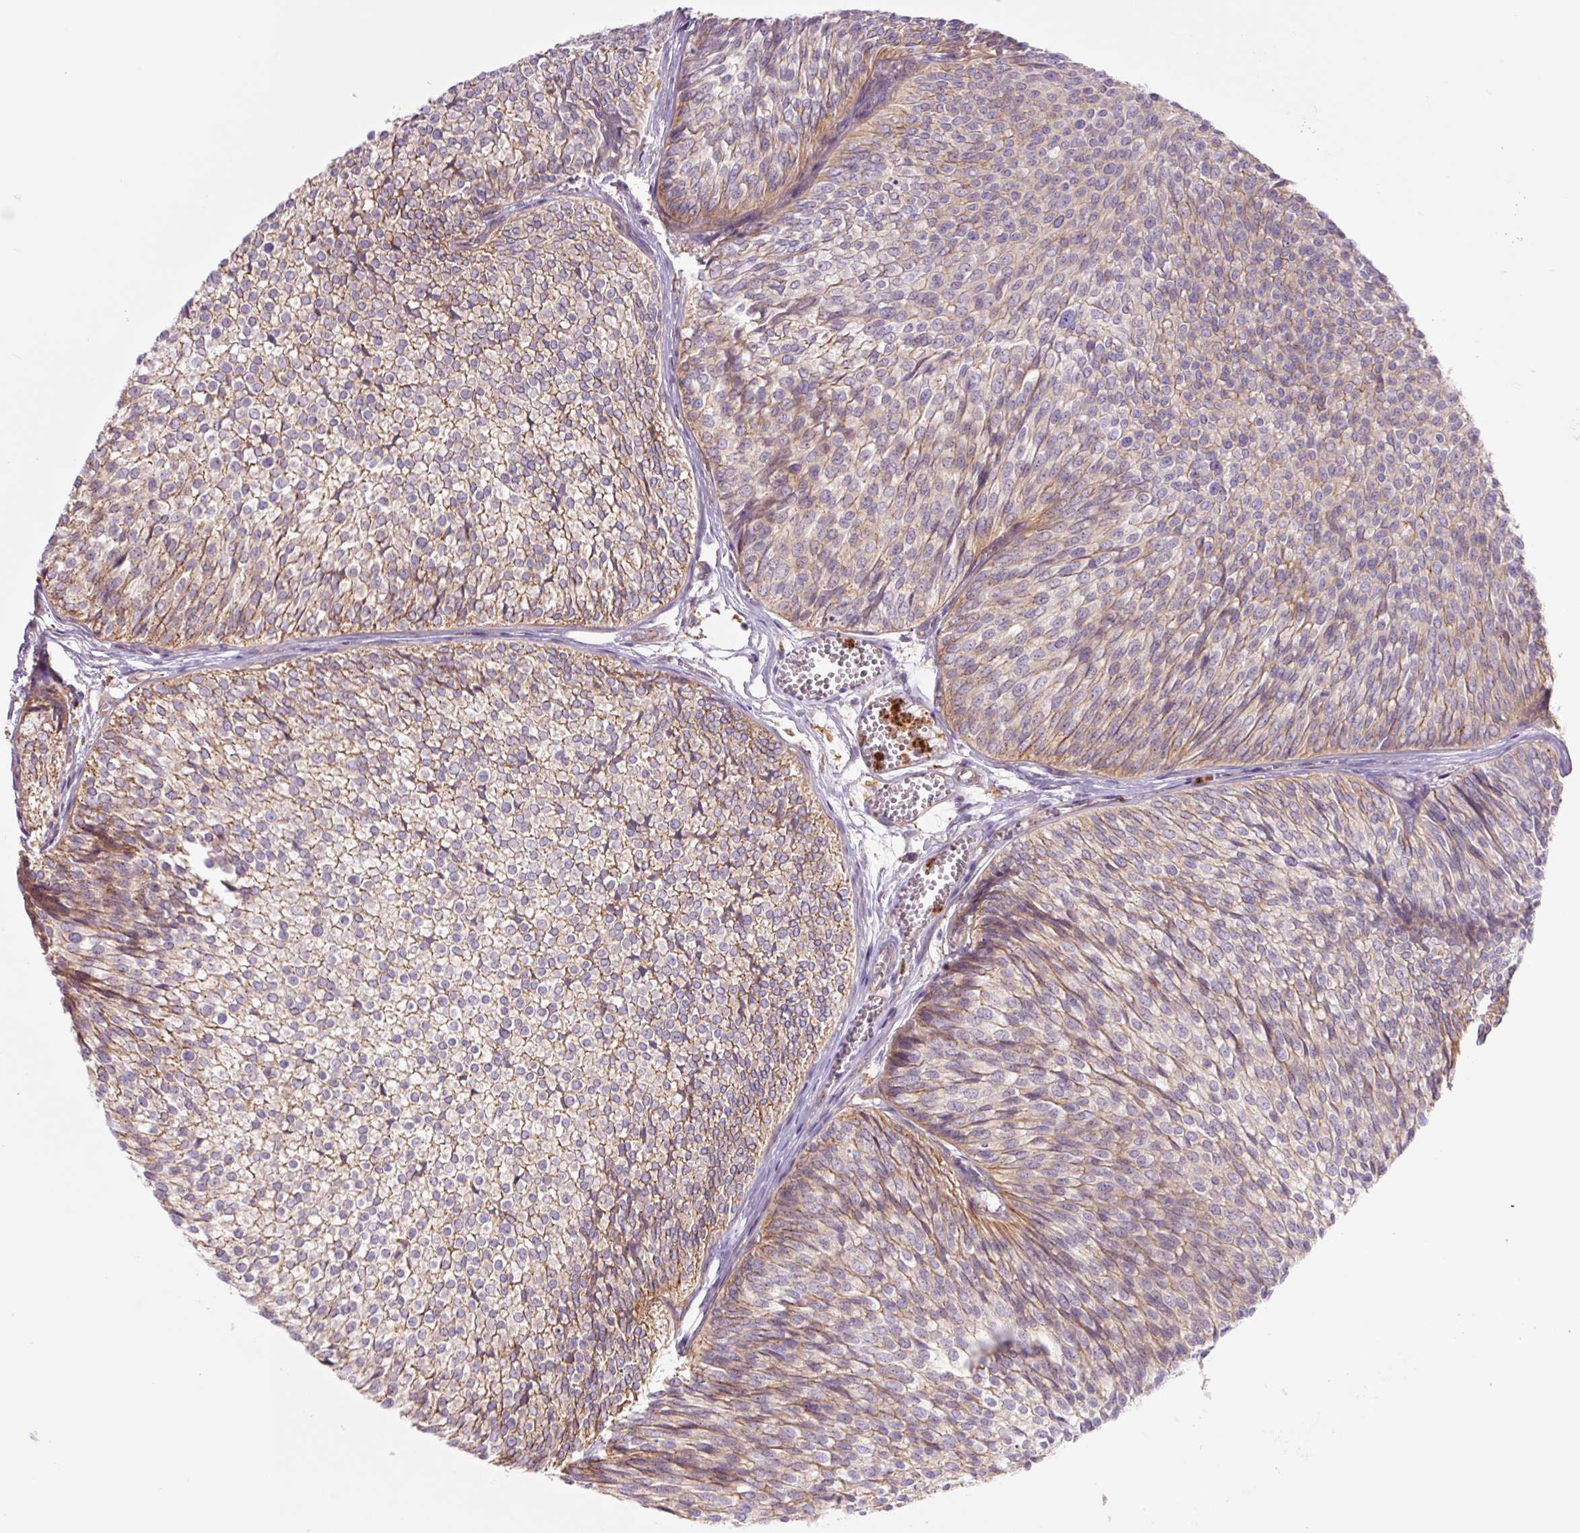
{"staining": {"intensity": "moderate", "quantity": ">75%", "location": "cytoplasmic/membranous"}, "tissue": "urothelial cancer", "cell_type": "Tumor cells", "image_type": "cancer", "snomed": [{"axis": "morphology", "description": "Urothelial carcinoma, Low grade"}, {"axis": "topography", "description": "Urinary bladder"}], "caption": "Urothelial cancer stained with DAB (3,3'-diaminobenzidine) immunohistochemistry (IHC) displays medium levels of moderate cytoplasmic/membranous staining in approximately >75% of tumor cells. (IHC, brightfield microscopy, high magnification).", "gene": "SH2D6", "patient": {"sex": "male", "age": 91}}